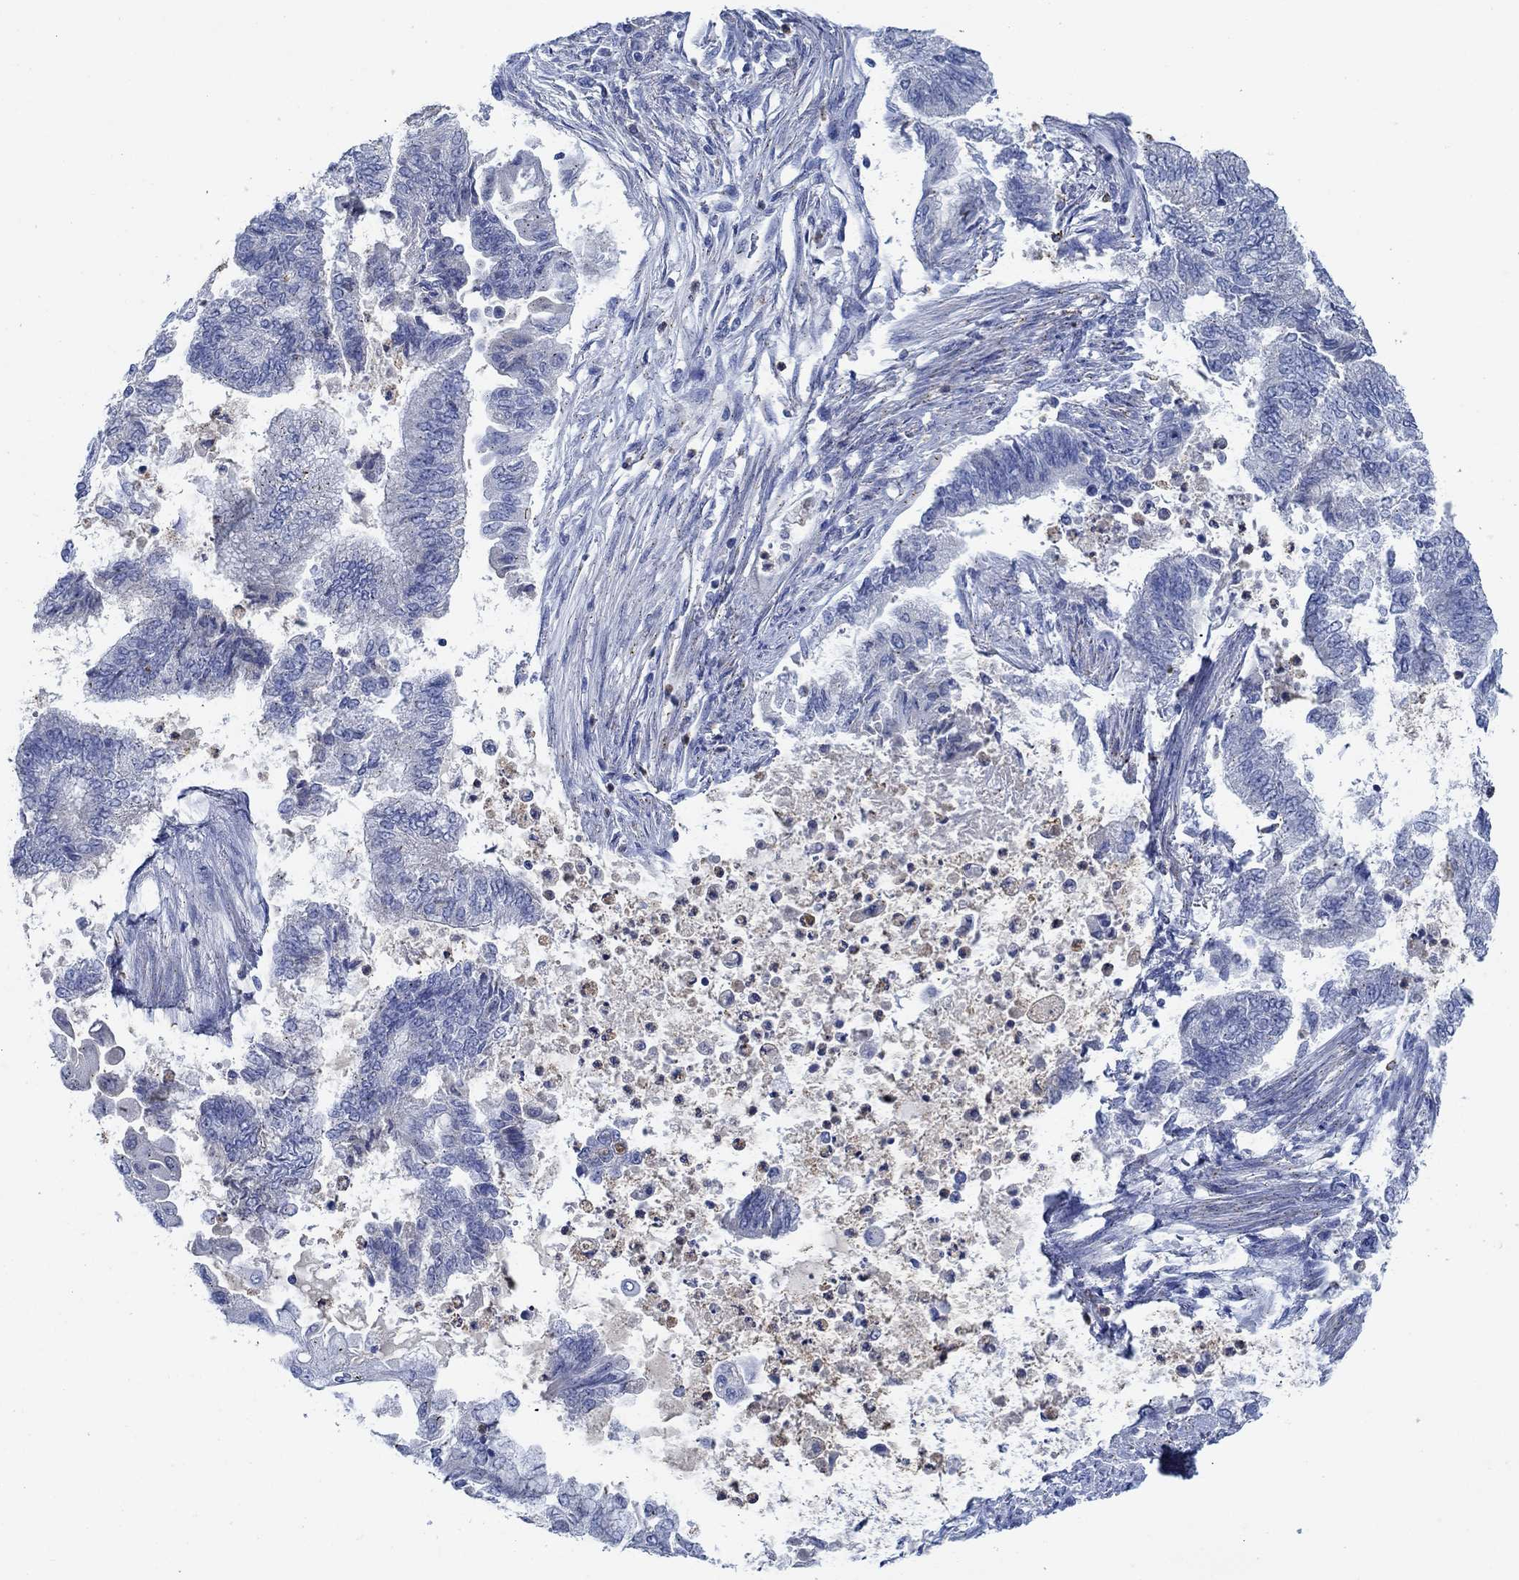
{"staining": {"intensity": "negative", "quantity": "none", "location": "none"}, "tissue": "endometrial cancer", "cell_type": "Tumor cells", "image_type": "cancer", "snomed": [{"axis": "morphology", "description": "Adenocarcinoma, NOS"}, {"axis": "topography", "description": "Endometrium"}], "caption": "Immunohistochemistry (IHC) of human endometrial adenocarcinoma displays no positivity in tumor cells.", "gene": "CPM", "patient": {"sex": "female", "age": 65}}